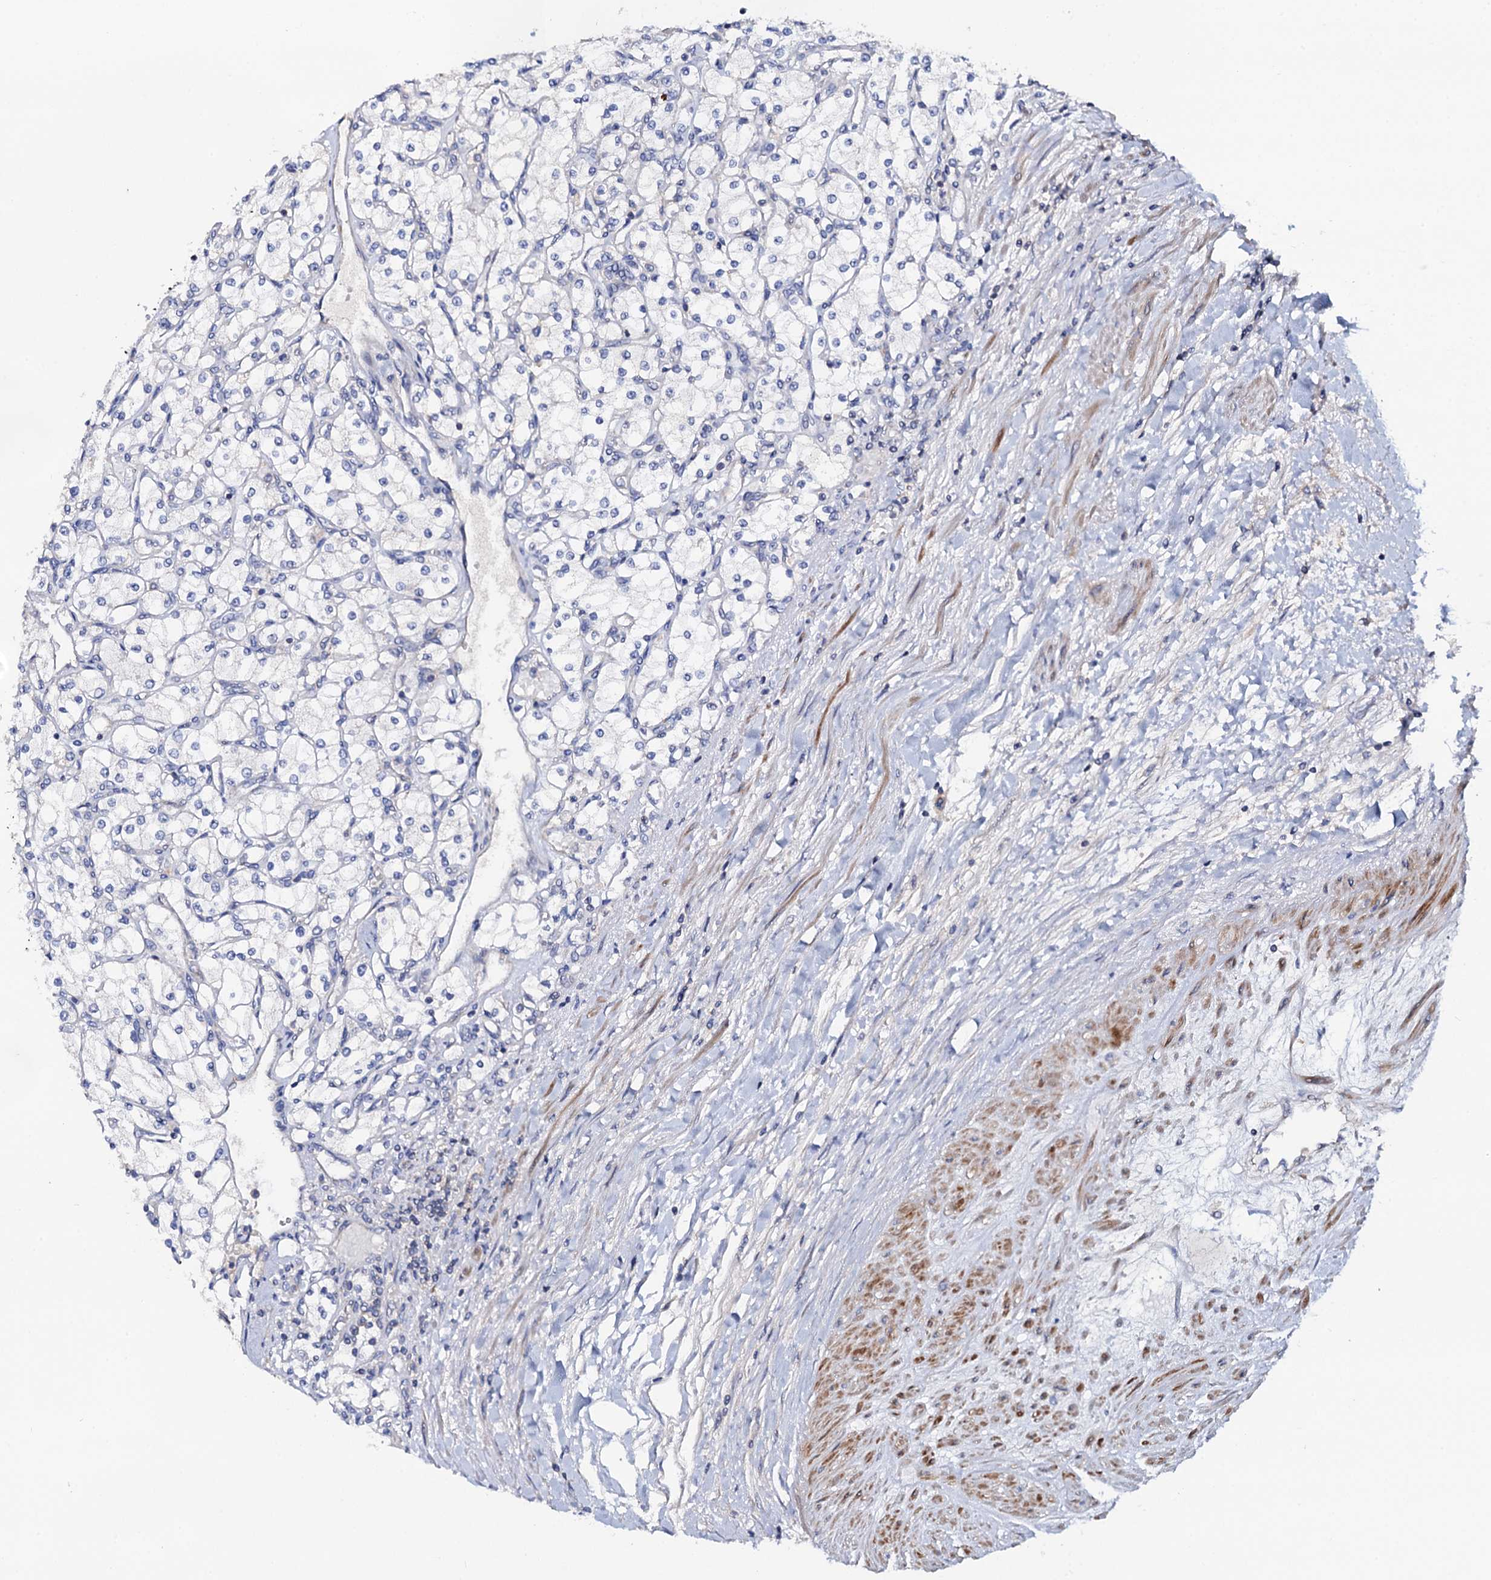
{"staining": {"intensity": "negative", "quantity": "none", "location": "none"}, "tissue": "renal cancer", "cell_type": "Tumor cells", "image_type": "cancer", "snomed": [{"axis": "morphology", "description": "Adenocarcinoma, NOS"}, {"axis": "topography", "description": "Kidney"}], "caption": "Tumor cells are negative for protein expression in human renal cancer.", "gene": "MRPL48", "patient": {"sex": "male", "age": 80}}